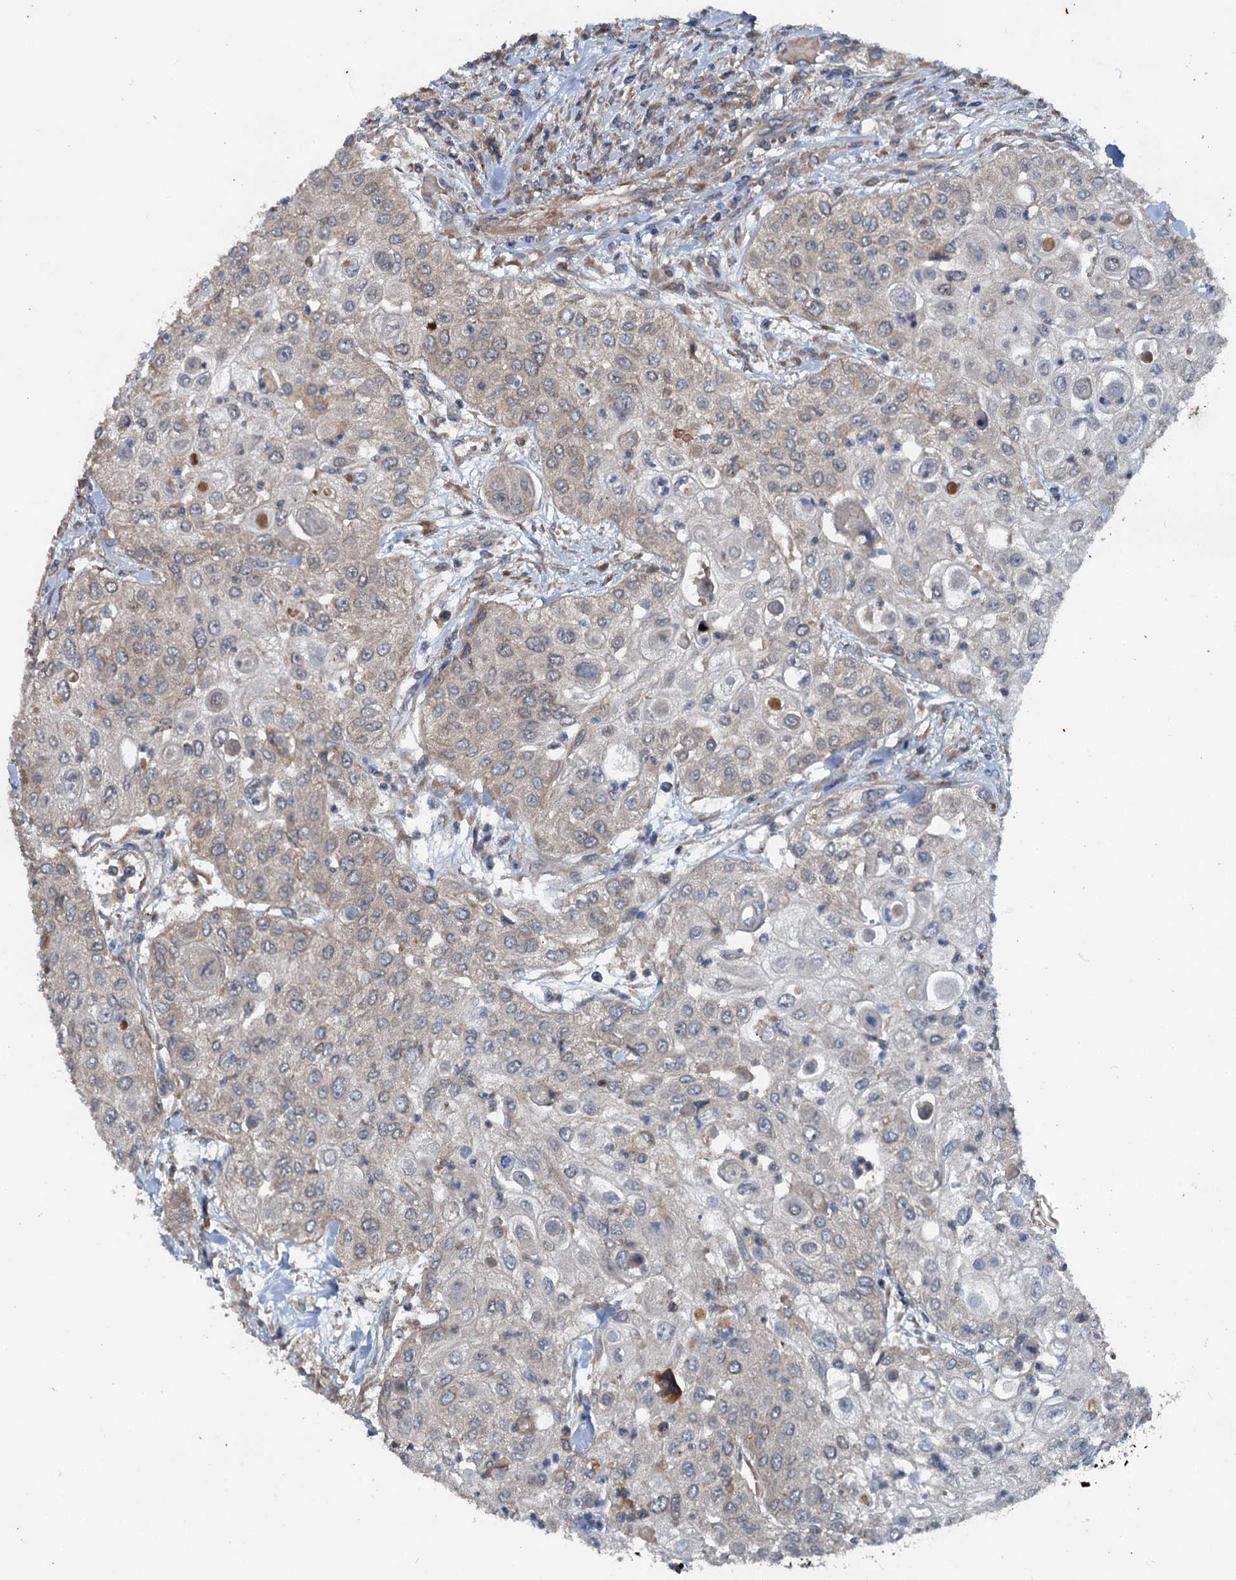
{"staining": {"intensity": "negative", "quantity": "none", "location": "none"}, "tissue": "urothelial cancer", "cell_type": "Tumor cells", "image_type": "cancer", "snomed": [{"axis": "morphology", "description": "Urothelial carcinoma, High grade"}, {"axis": "topography", "description": "Urinary bladder"}], "caption": "Immunohistochemical staining of urothelial cancer reveals no significant expression in tumor cells.", "gene": "TEDC1", "patient": {"sex": "female", "age": 79}}